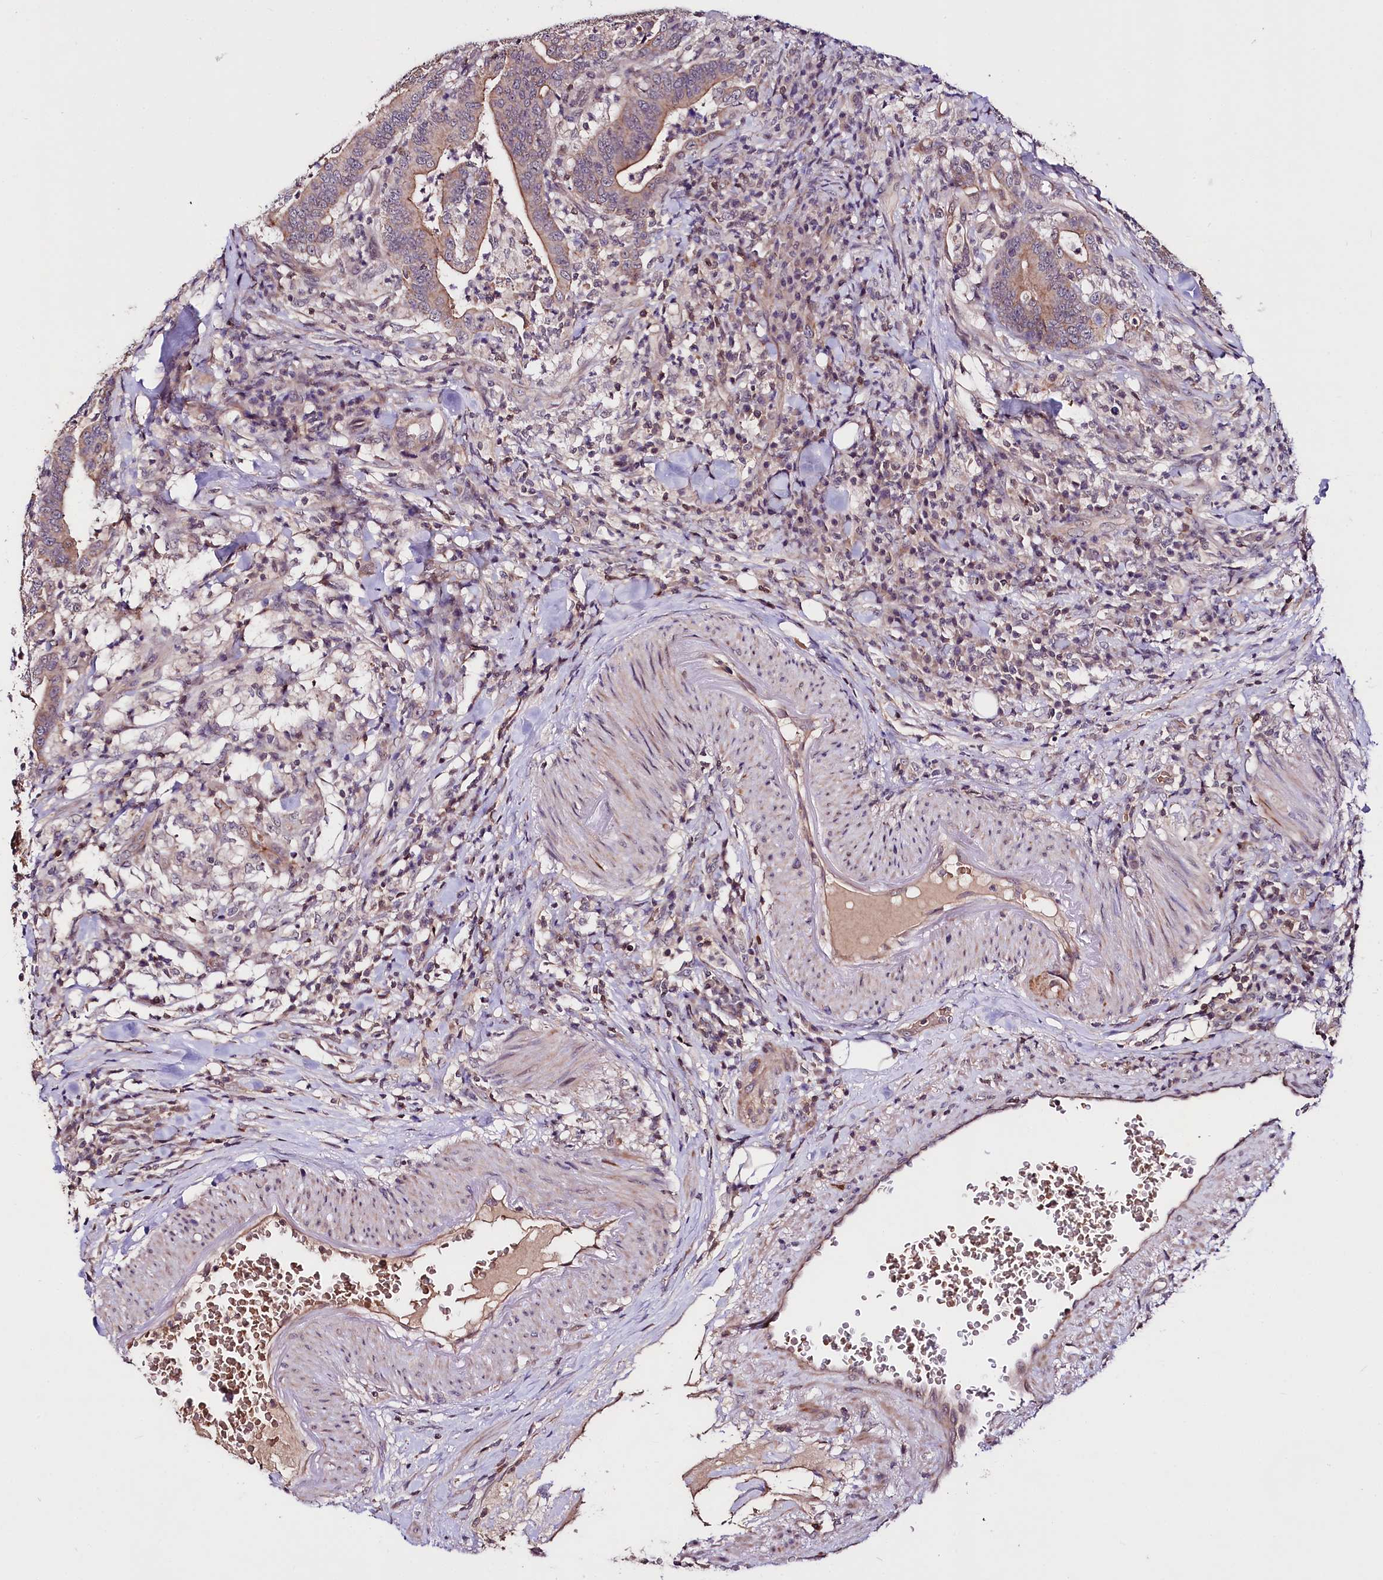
{"staining": {"intensity": "moderate", "quantity": ">75%", "location": "cytoplasmic/membranous"}, "tissue": "colorectal cancer", "cell_type": "Tumor cells", "image_type": "cancer", "snomed": [{"axis": "morphology", "description": "Adenocarcinoma, NOS"}, {"axis": "topography", "description": "Colon"}], "caption": "Immunohistochemical staining of colorectal cancer (adenocarcinoma) shows medium levels of moderate cytoplasmic/membranous protein positivity in approximately >75% of tumor cells. The staining is performed using DAB (3,3'-diaminobenzidine) brown chromogen to label protein expression. The nuclei are counter-stained blue using hematoxylin.", "gene": "TAFAZZIN", "patient": {"sex": "female", "age": 66}}